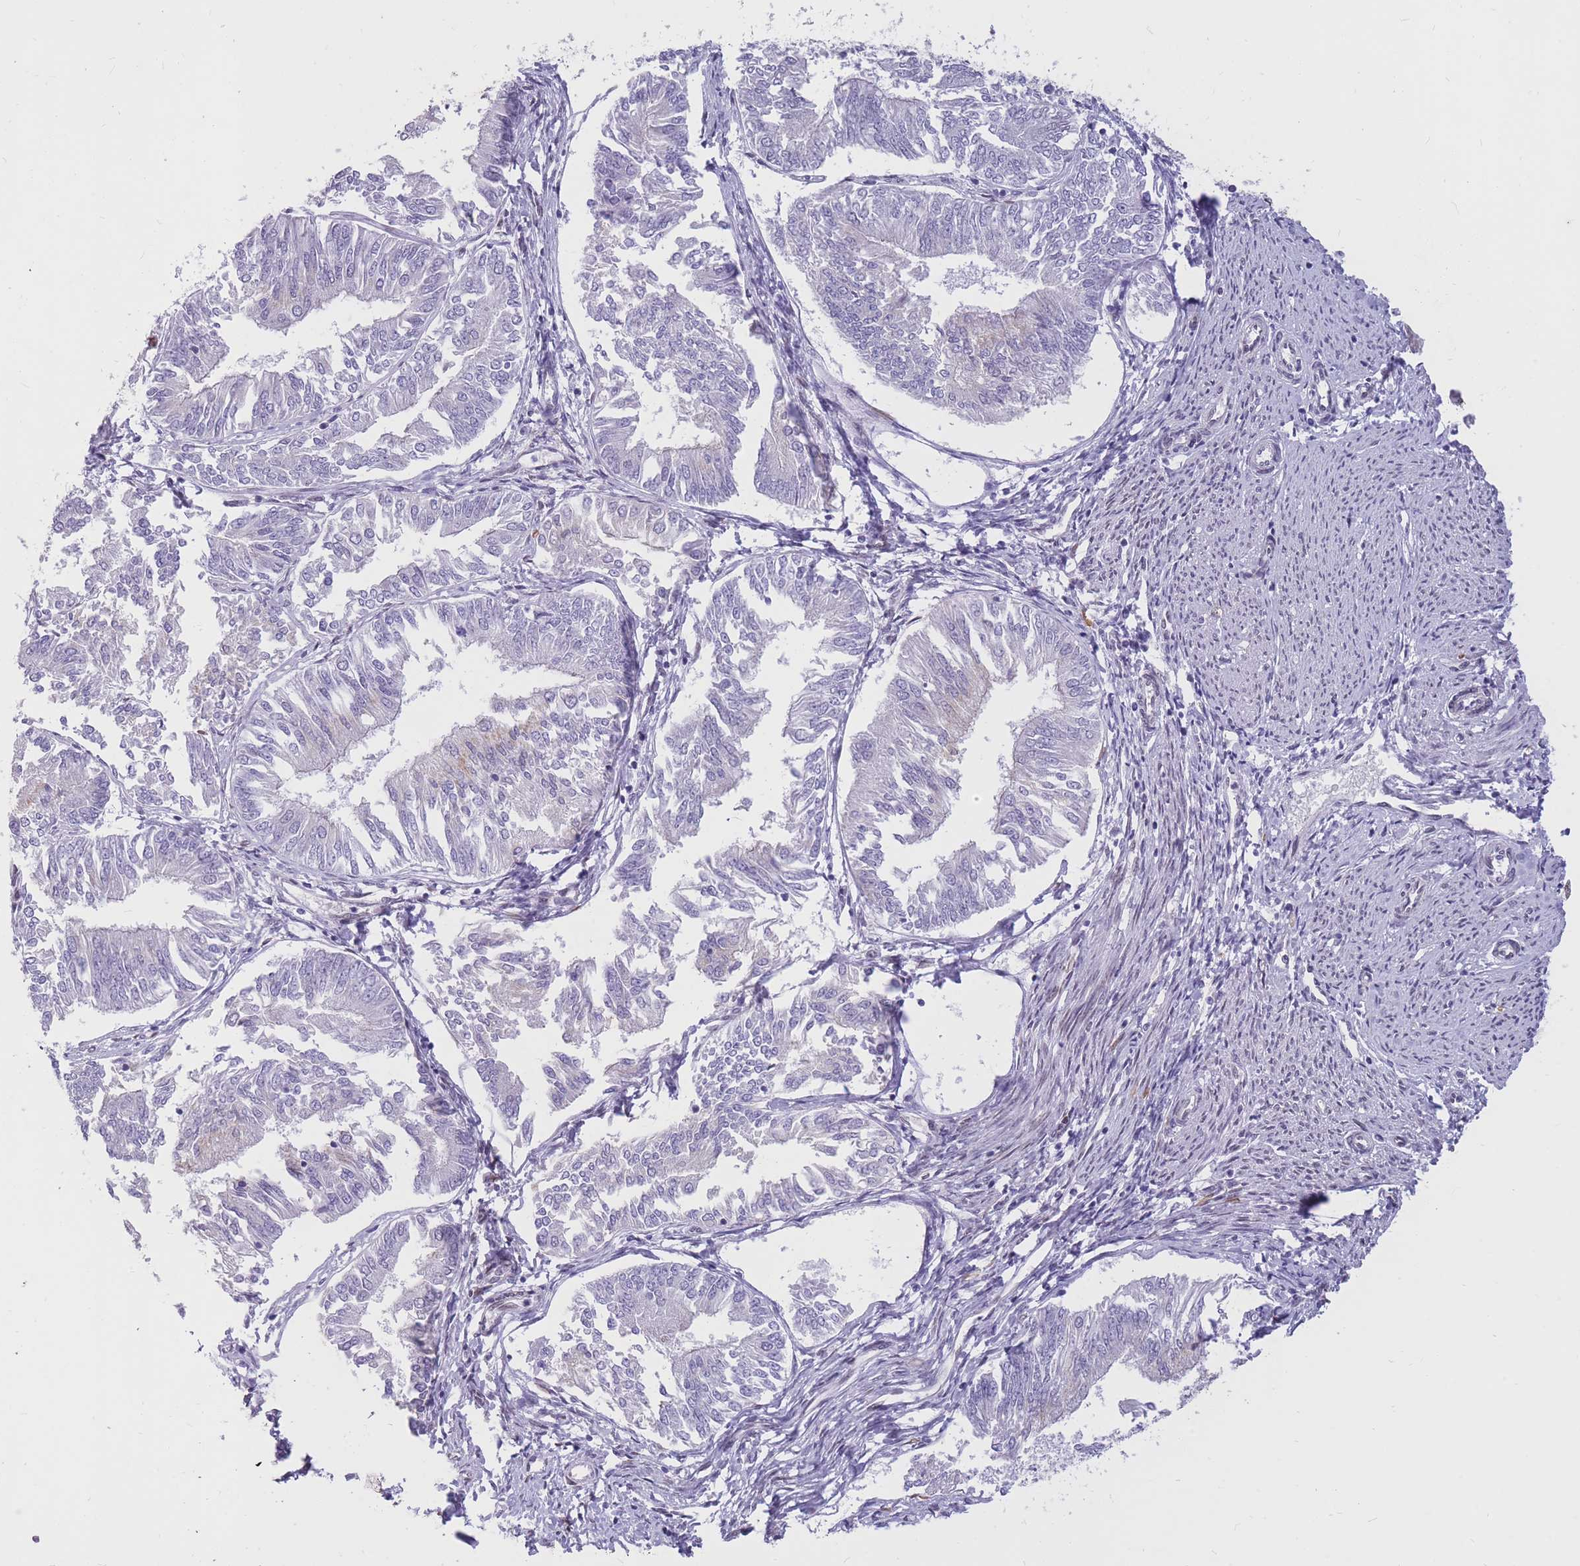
{"staining": {"intensity": "negative", "quantity": "none", "location": "none"}, "tissue": "endometrial cancer", "cell_type": "Tumor cells", "image_type": "cancer", "snomed": [{"axis": "morphology", "description": "Adenocarcinoma, NOS"}, {"axis": "topography", "description": "Endometrium"}], "caption": "Endometrial cancer (adenocarcinoma) was stained to show a protein in brown. There is no significant staining in tumor cells.", "gene": "HOOK2", "patient": {"sex": "female", "age": 58}}